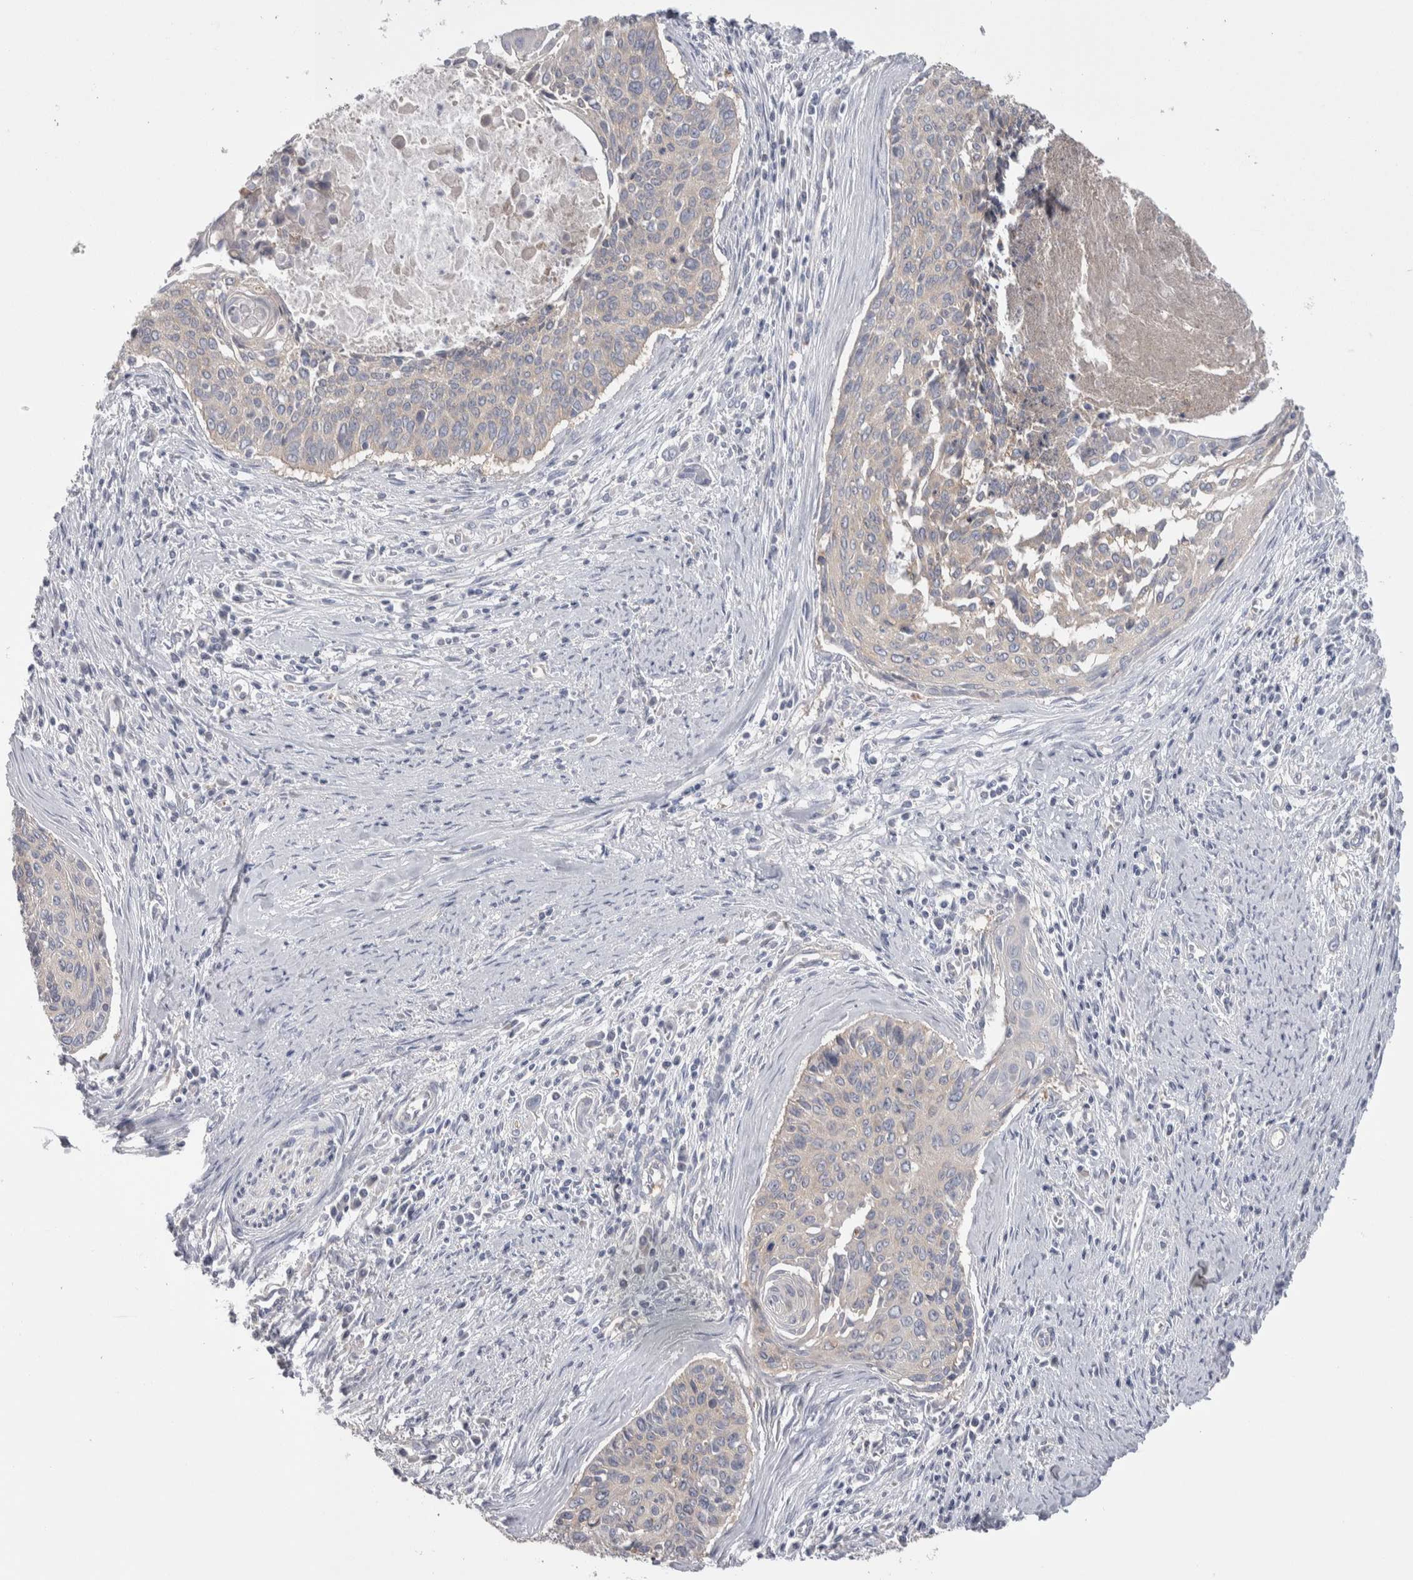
{"staining": {"intensity": "negative", "quantity": "none", "location": "none"}, "tissue": "cervical cancer", "cell_type": "Tumor cells", "image_type": "cancer", "snomed": [{"axis": "morphology", "description": "Squamous cell carcinoma, NOS"}, {"axis": "topography", "description": "Cervix"}], "caption": "This photomicrograph is of squamous cell carcinoma (cervical) stained with immunohistochemistry (IHC) to label a protein in brown with the nuclei are counter-stained blue. There is no expression in tumor cells.", "gene": "GPHN", "patient": {"sex": "female", "age": 55}}